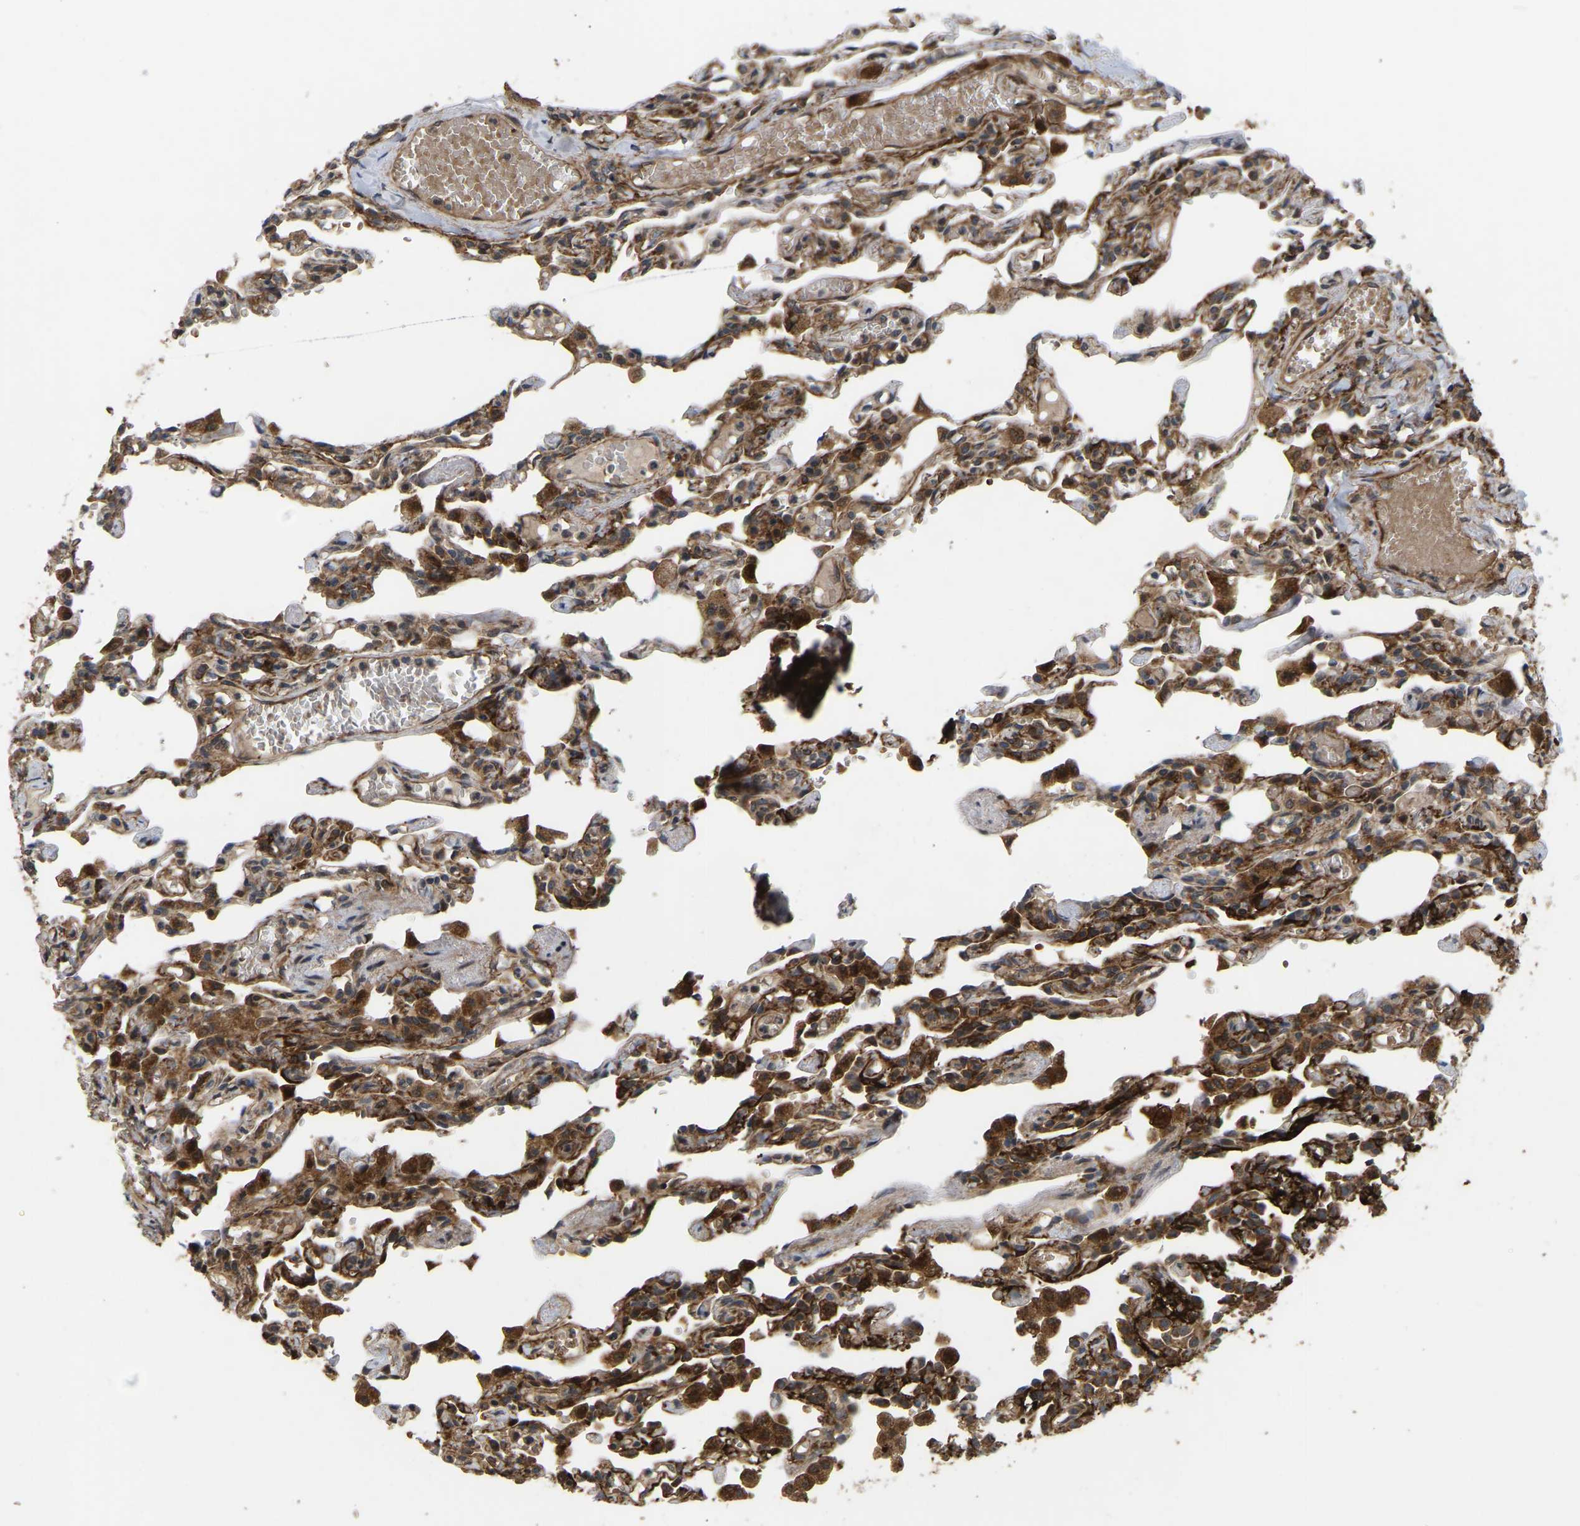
{"staining": {"intensity": "moderate", "quantity": ">75%", "location": "cytoplasmic/membranous"}, "tissue": "lung", "cell_type": "Alveolar cells", "image_type": "normal", "snomed": [{"axis": "morphology", "description": "Normal tissue, NOS"}, {"axis": "topography", "description": "Lung"}], "caption": "A micrograph of lung stained for a protein shows moderate cytoplasmic/membranous brown staining in alveolar cells.", "gene": "LIMK2", "patient": {"sex": "male", "age": 21}}